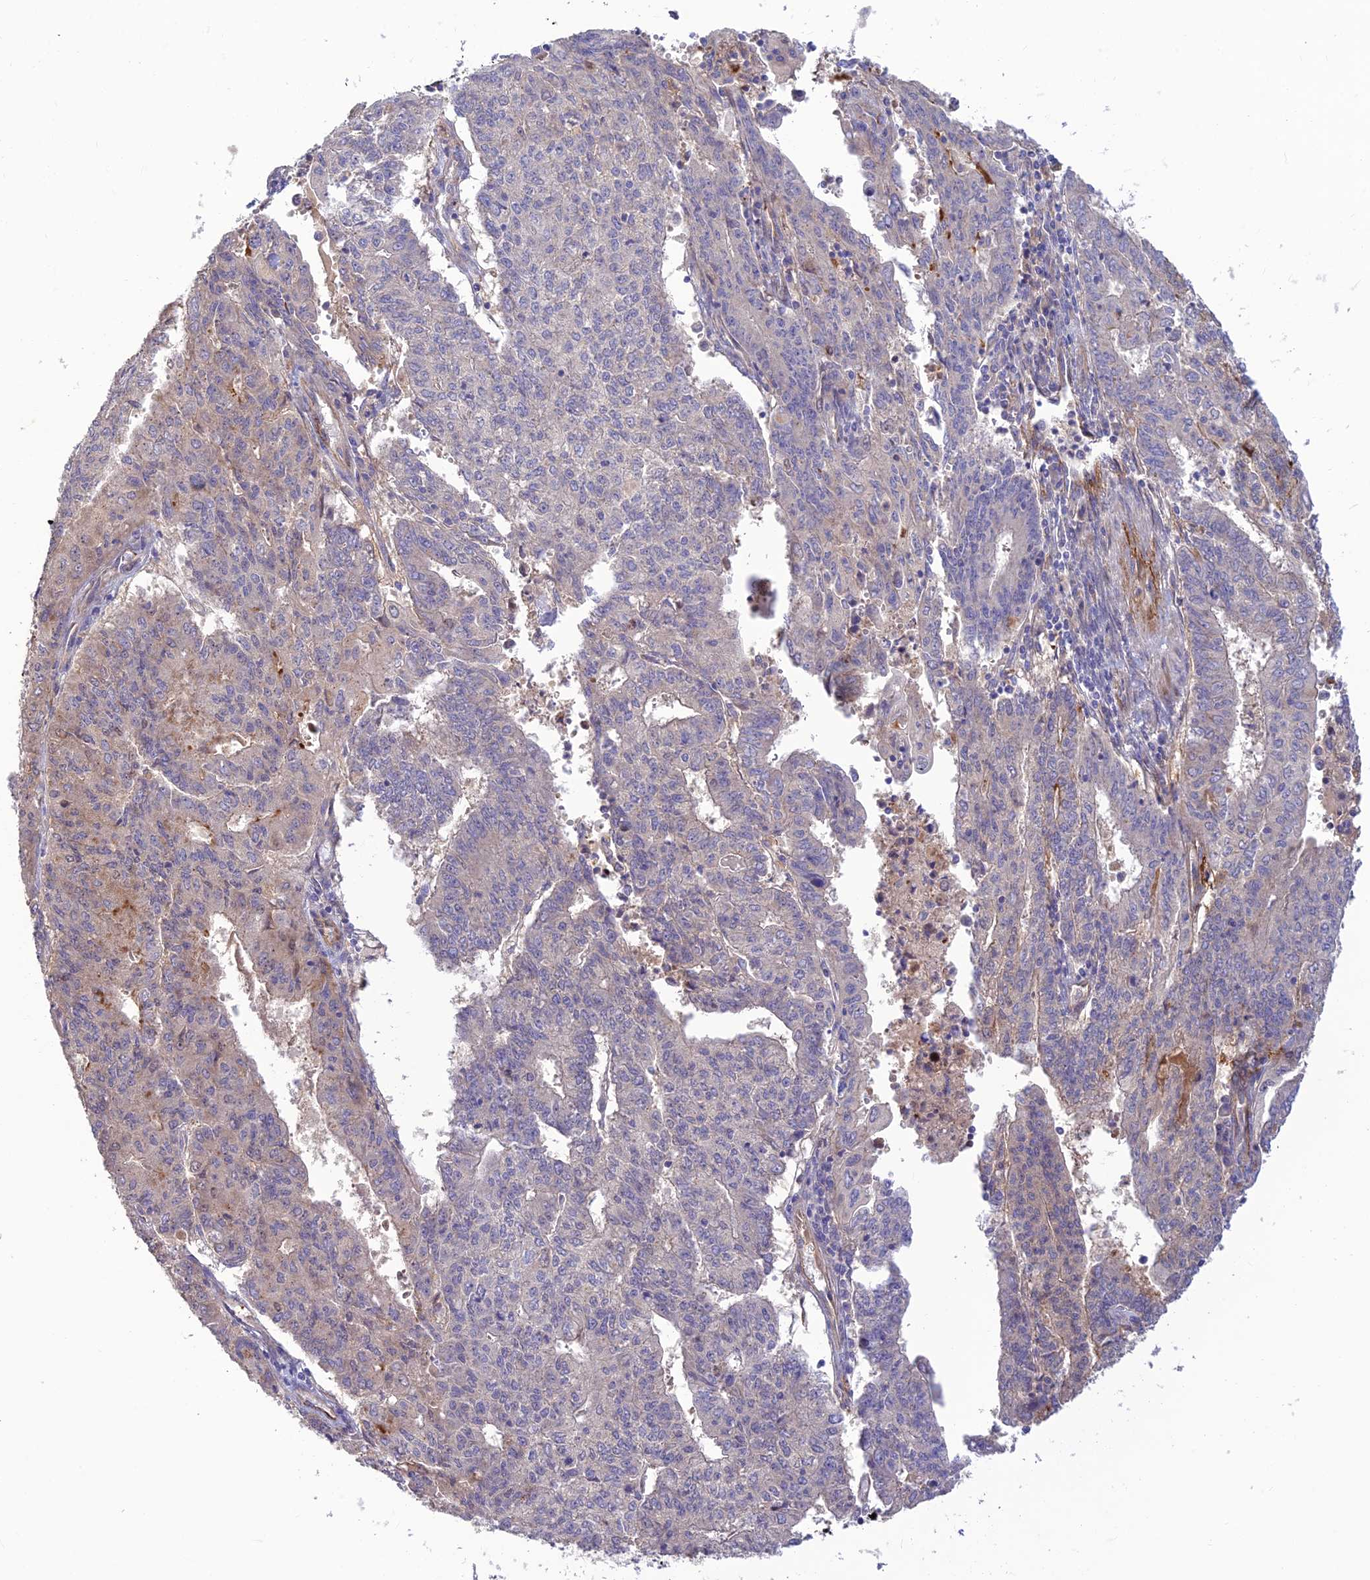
{"staining": {"intensity": "moderate", "quantity": "<25%", "location": "cytoplasmic/membranous"}, "tissue": "endometrial cancer", "cell_type": "Tumor cells", "image_type": "cancer", "snomed": [{"axis": "morphology", "description": "Adenocarcinoma, NOS"}, {"axis": "topography", "description": "Endometrium"}], "caption": "Protein staining of endometrial adenocarcinoma tissue shows moderate cytoplasmic/membranous positivity in approximately <25% of tumor cells.", "gene": "ST8SIA5", "patient": {"sex": "female", "age": 59}}